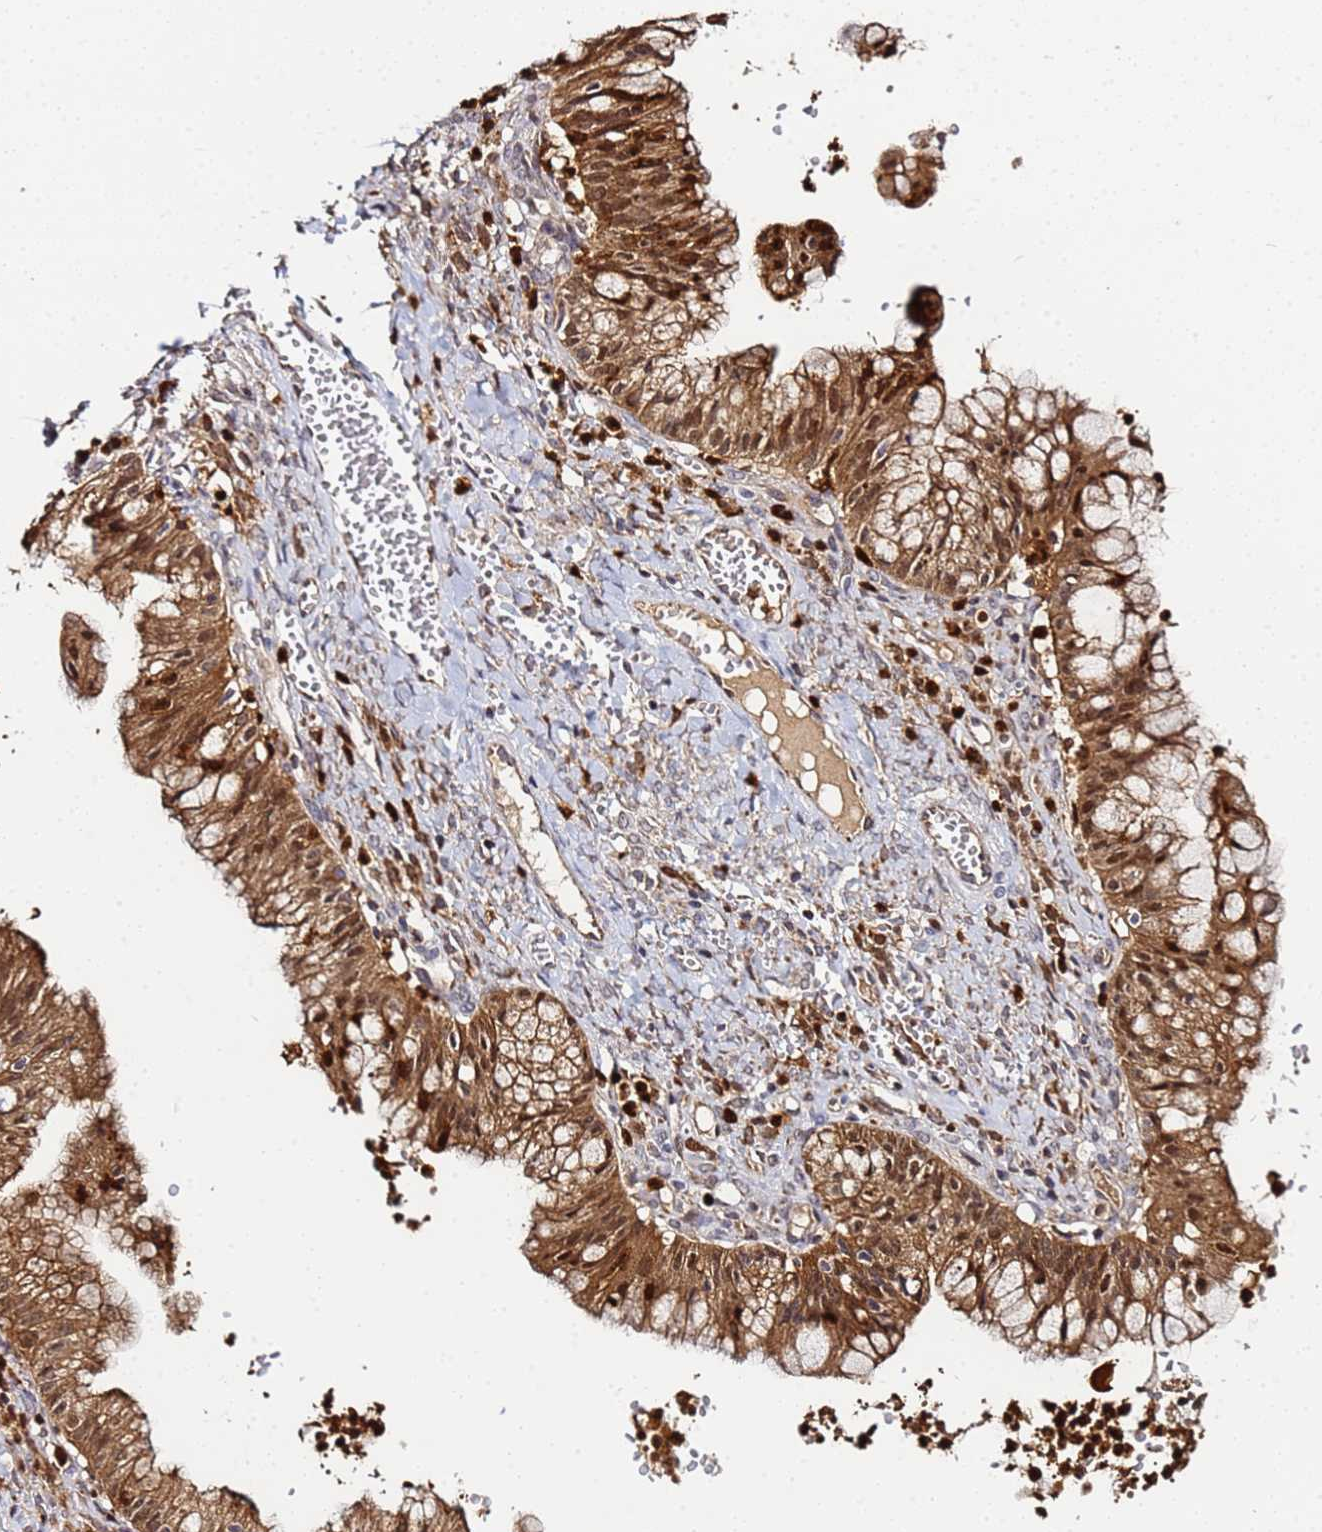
{"staining": {"intensity": "moderate", "quantity": ">75%", "location": "cytoplasmic/membranous,nuclear"}, "tissue": "ovarian cancer", "cell_type": "Tumor cells", "image_type": "cancer", "snomed": [{"axis": "morphology", "description": "Cystadenocarcinoma, mucinous, NOS"}, {"axis": "topography", "description": "Ovary"}], "caption": "Moderate cytoplasmic/membranous and nuclear expression for a protein is identified in approximately >75% of tumor cells of ovarian cancer (mucinous cystadenocarcinoma) using IHC.", "gene": "CCDC127", "patient": {"sex": "female", "age": 70}}